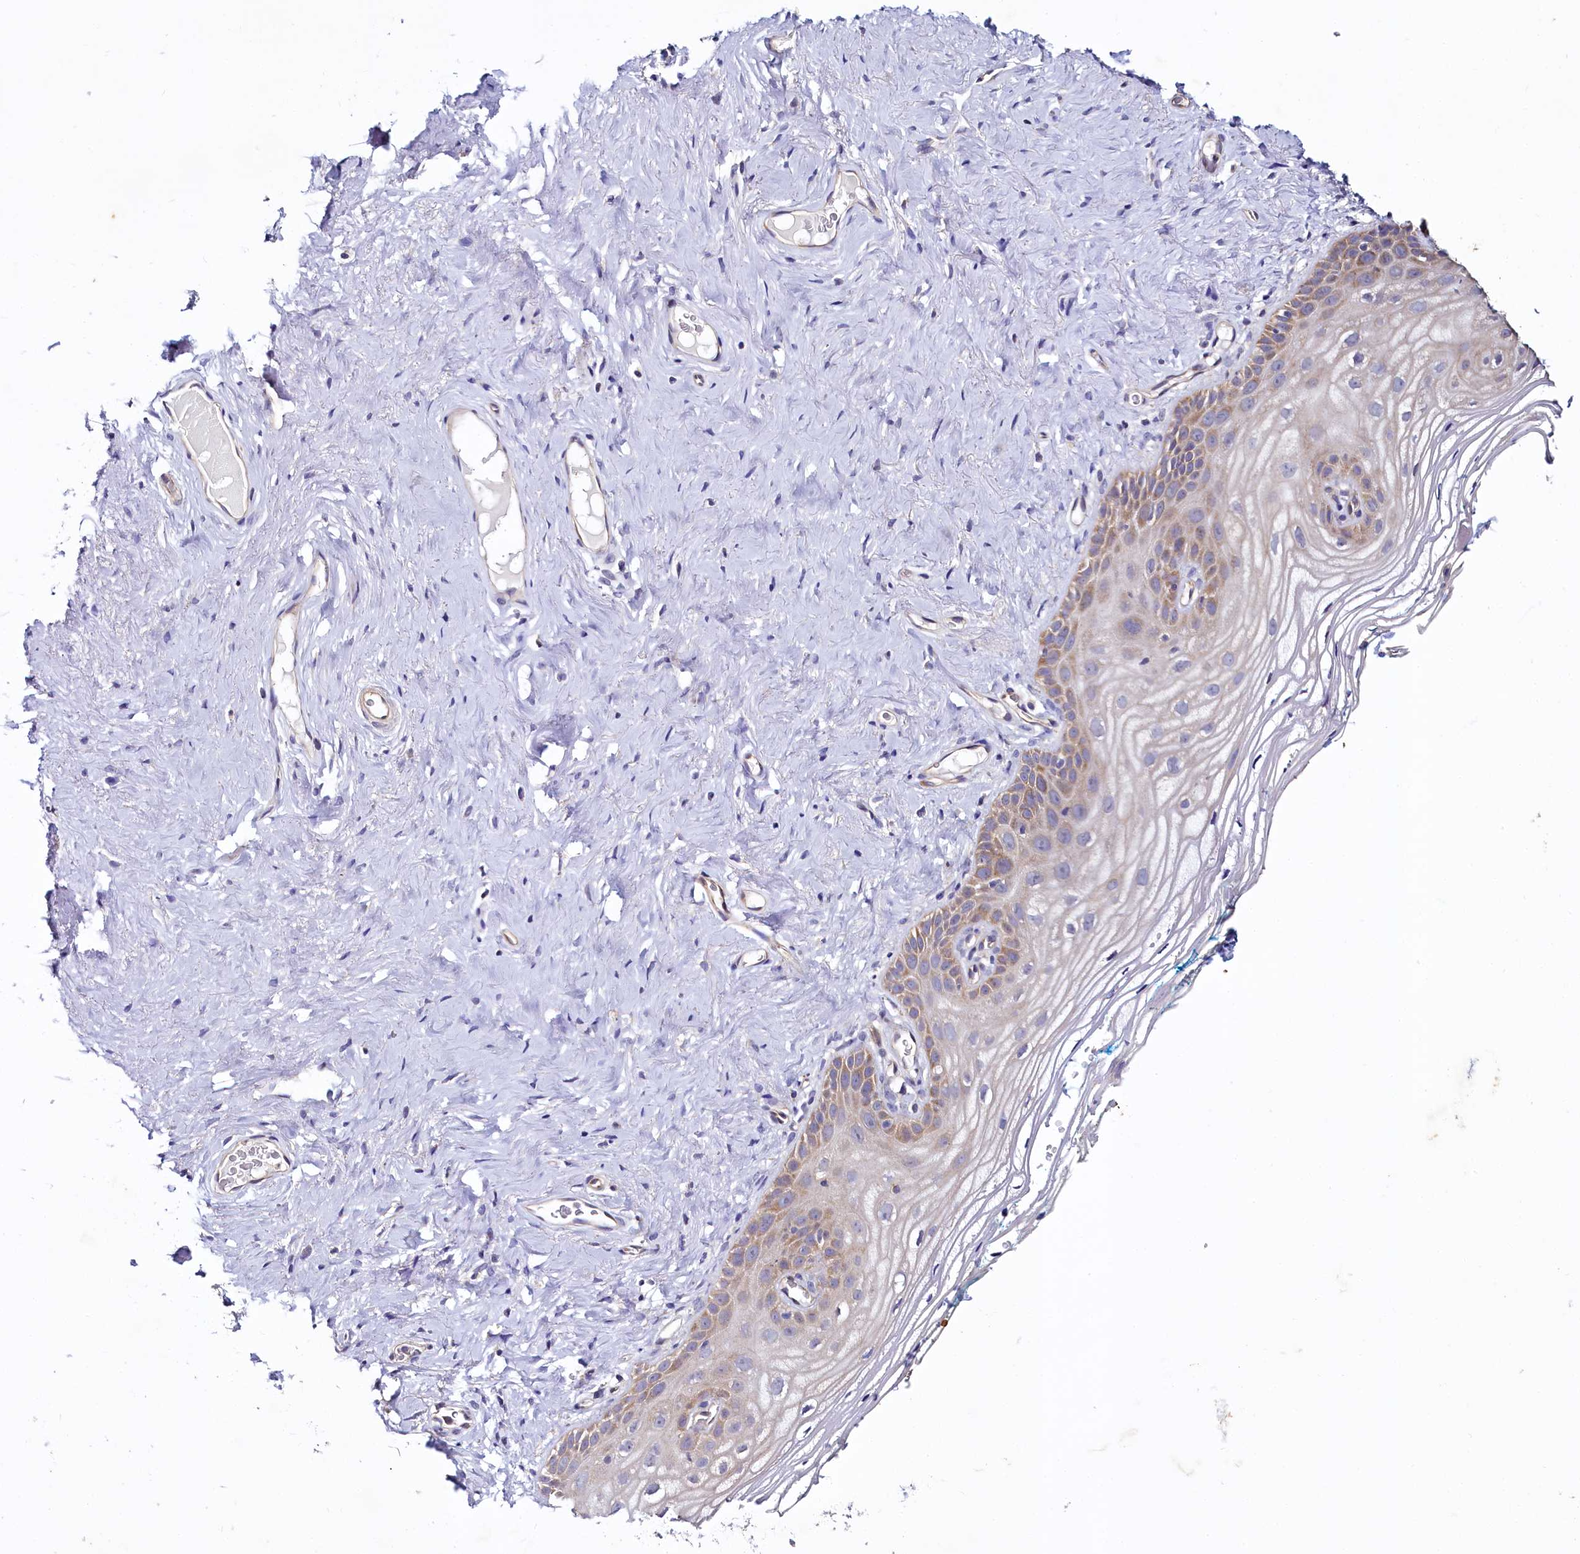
{"staining": {"intensity": "moderate", "quantity": "<25%", "location": "cytoplasmic/membranous"}, "tissue": "vagina", "cell_type": "Squamous epithelial cells", "image_type": "normal", "snomed": [{"axis": "morphology", "description": "Normal tissue, NOS"}, {"axis": "topography", "description": "Vagina"}], "caption": "Immunohistochemical staining of benign human vagina demonstrates <25% levels of moderate cytoplasmic/membranous protein positivity in approximately <25% of squamous epithelial cells.", "gene": "CEP295", "patient": {"sex": "female", "age": 68}}